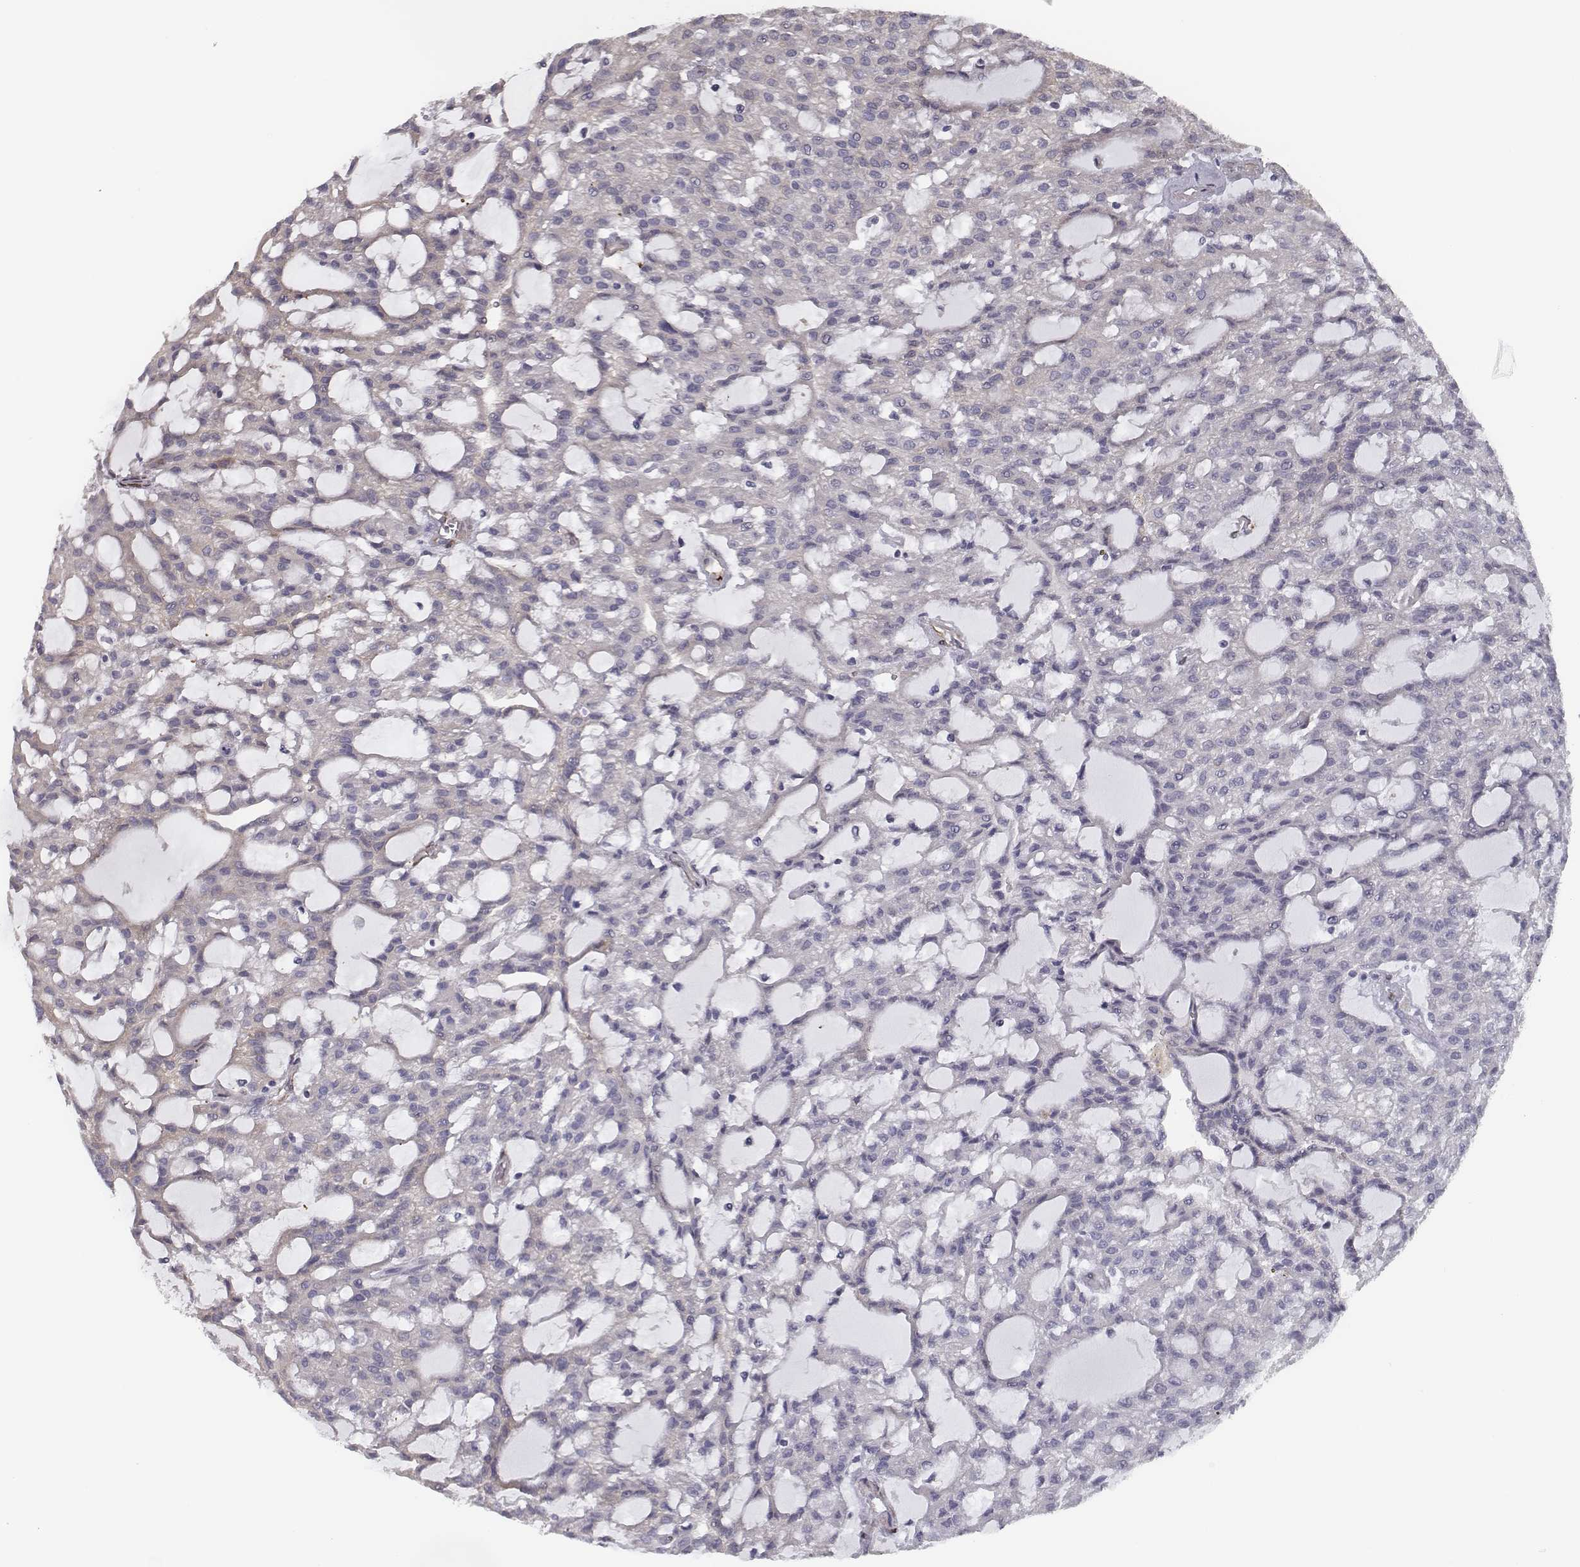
{"staining": {"intensity": "negative", "quantity": "none", "location": "none"}, "tissue": "renal cancer", "cell_type": "Tumor cells", "image_type": "cancer", "snomed": [{"axis": "morphology", "description": "Adenocarcinoma, NOS"}, {"axis": "topography", "description": "Kidney"}], "caption": "Immunohistochemical staining of human adenocarcinoma (renal) exhibits no significant staining in tumor cells.", "gene": "ISYNA1", "patient": {"sex": "male", "age": 63}}